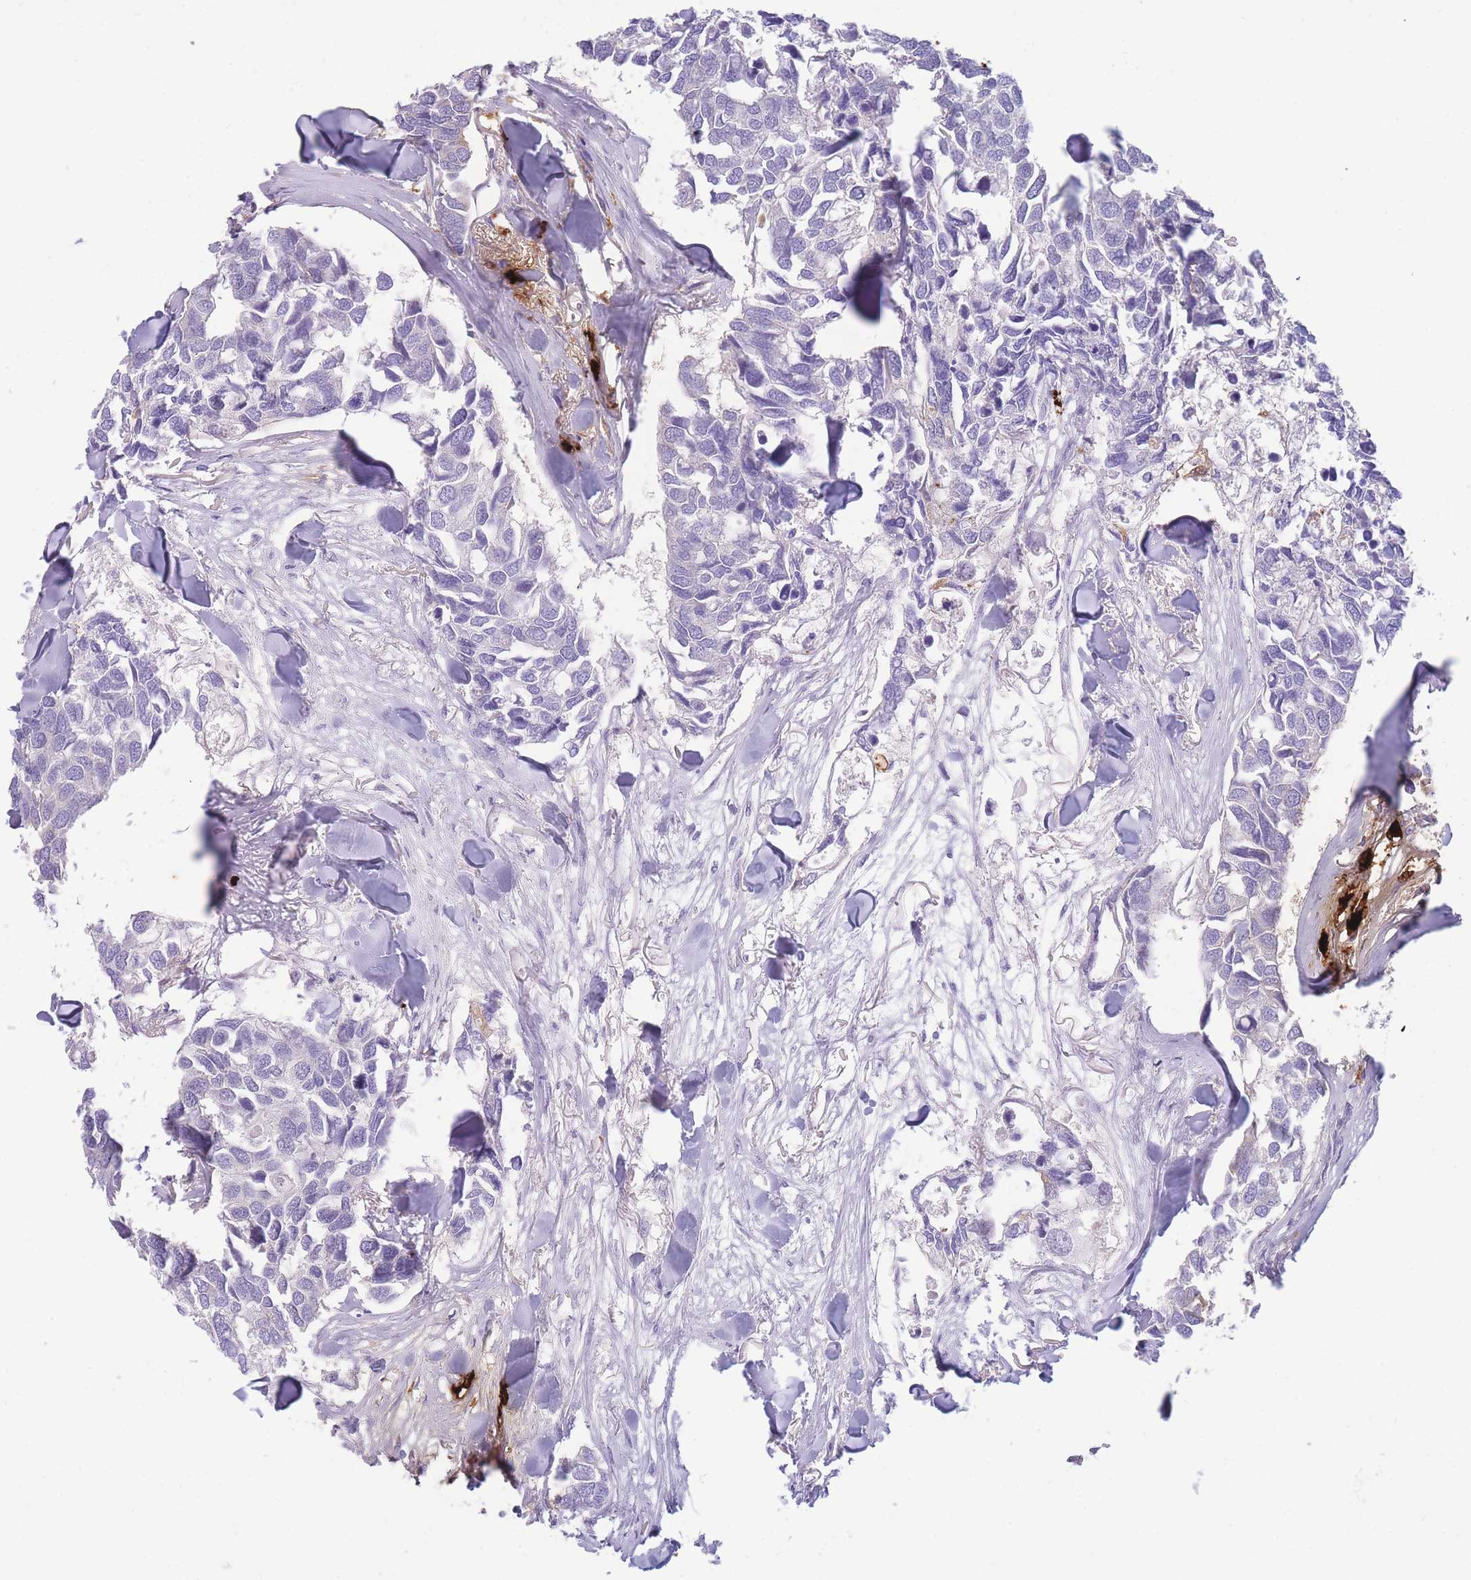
{"staining": {"intensity": "negative", "quantity": "none", "location": "none"}, "tissue": "breast cancer", "cell_type": "Tumor cells", "image_type": "cancer", "snomed": [{"axis": "morphology", "description": "Duct carcinoma"}, {"axis": "topography", "description": "Breast"}], "caption": "High power microscopy histopathology image of an immunohistochemistry photomicrograph of infiltrating ductal carcinoma (breast), revealing no significant positivity in tumor cells.", "gene": "TPSAB1", "patient": {"sex": "female", "age": 83}}